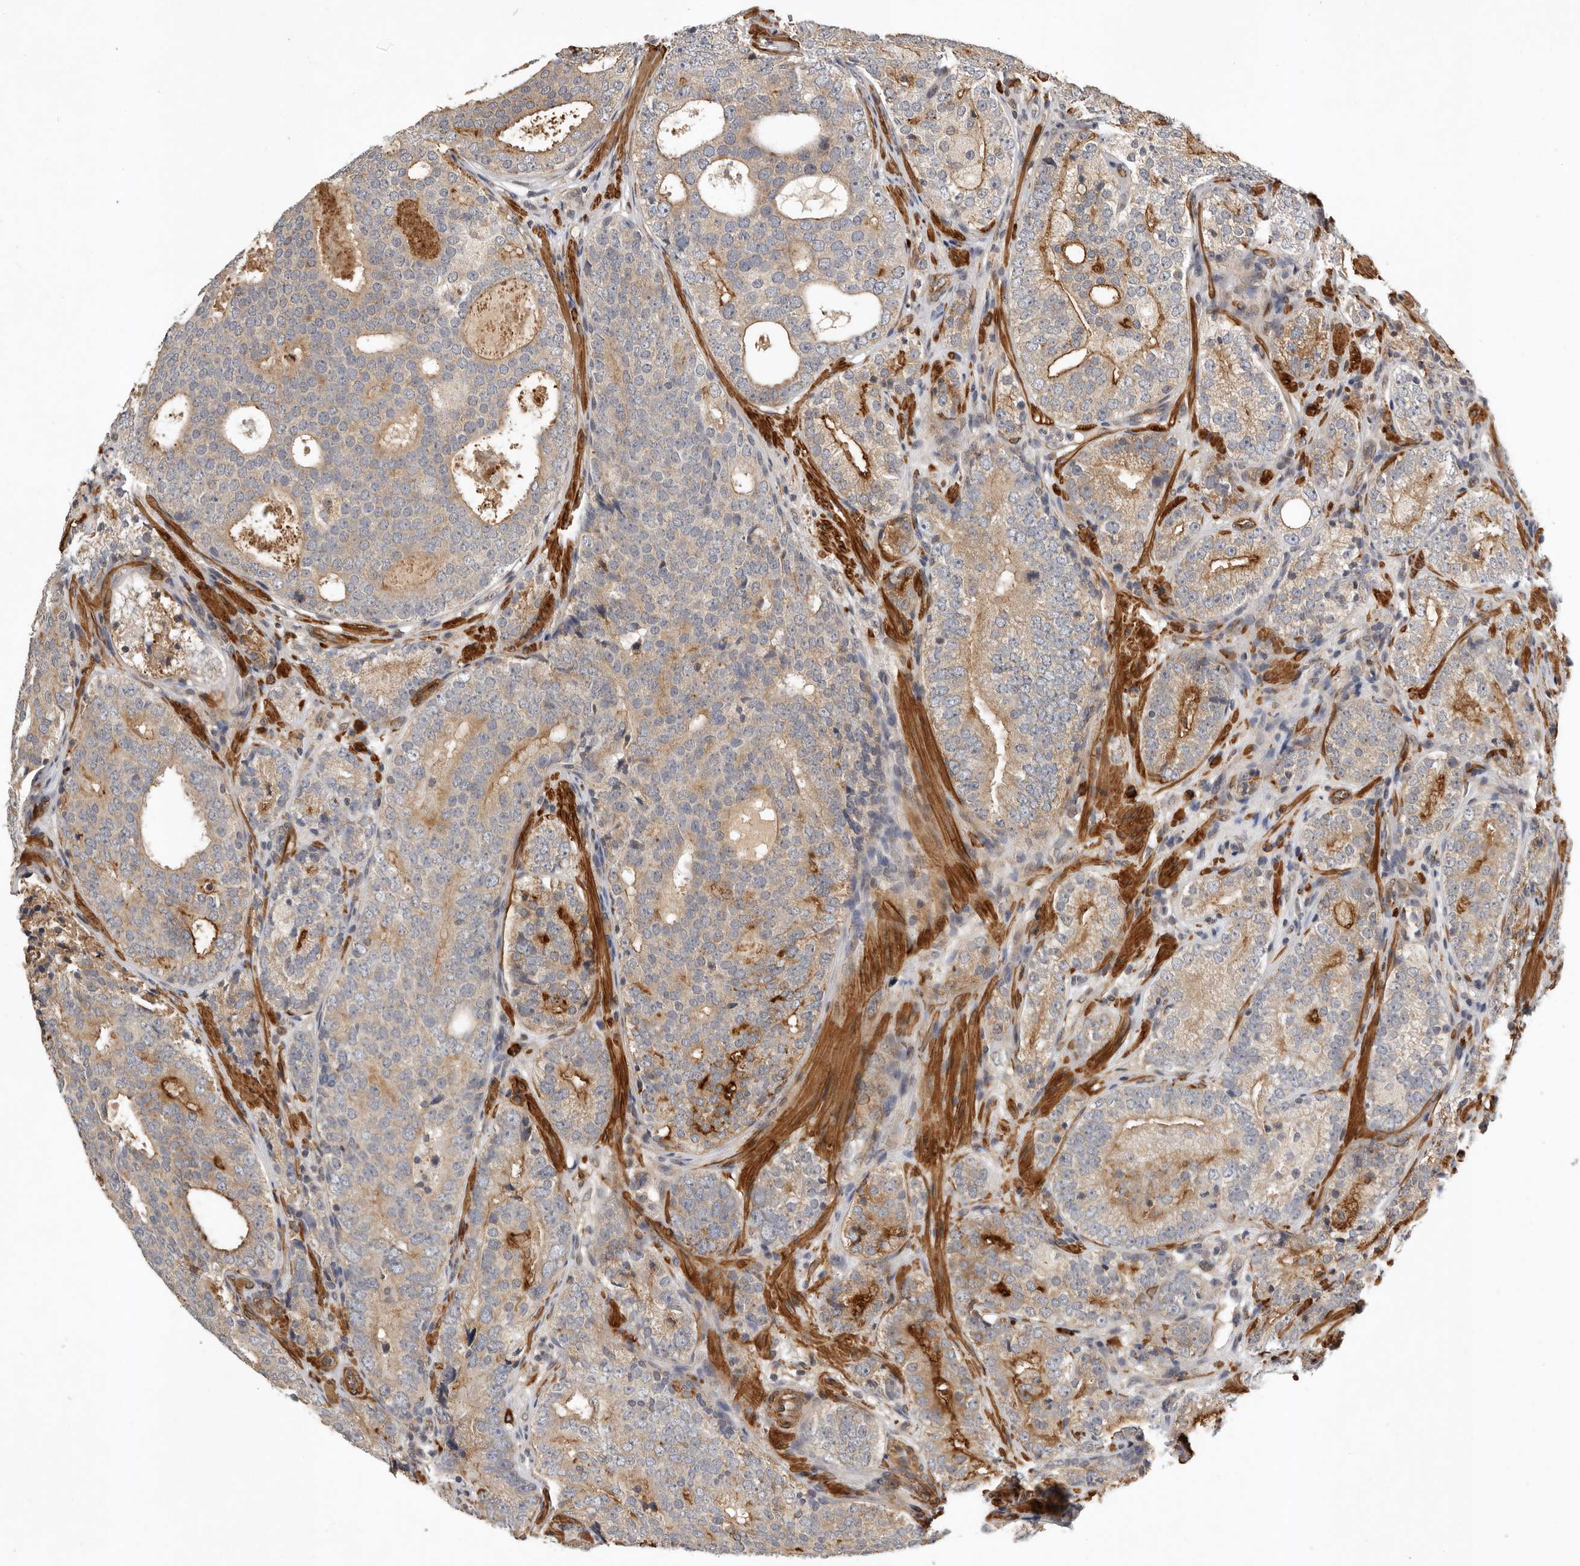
{"staining": {"intensity": "moderate", "quantity": "25%-75%", "location": "cytoplasmic/membranous"}, "tissue": "prostate cancer", "cell_type": "Tumor cells", "image_type": "cancer", "snomed": [{"axis": "morphology", "description": "Adenocarcinoma, High grade"}, {"axis": "topography", "description": "Prostate"}], "caption": "A histopathology image showing moderate cytoplasmic/membranous staining in about 25%-75% of tumor cells in prostate cancer, as visualized by brown immunohistochemical staining.", "gene": "RNF157", "patient": {"sex": "male", "age": 56}}